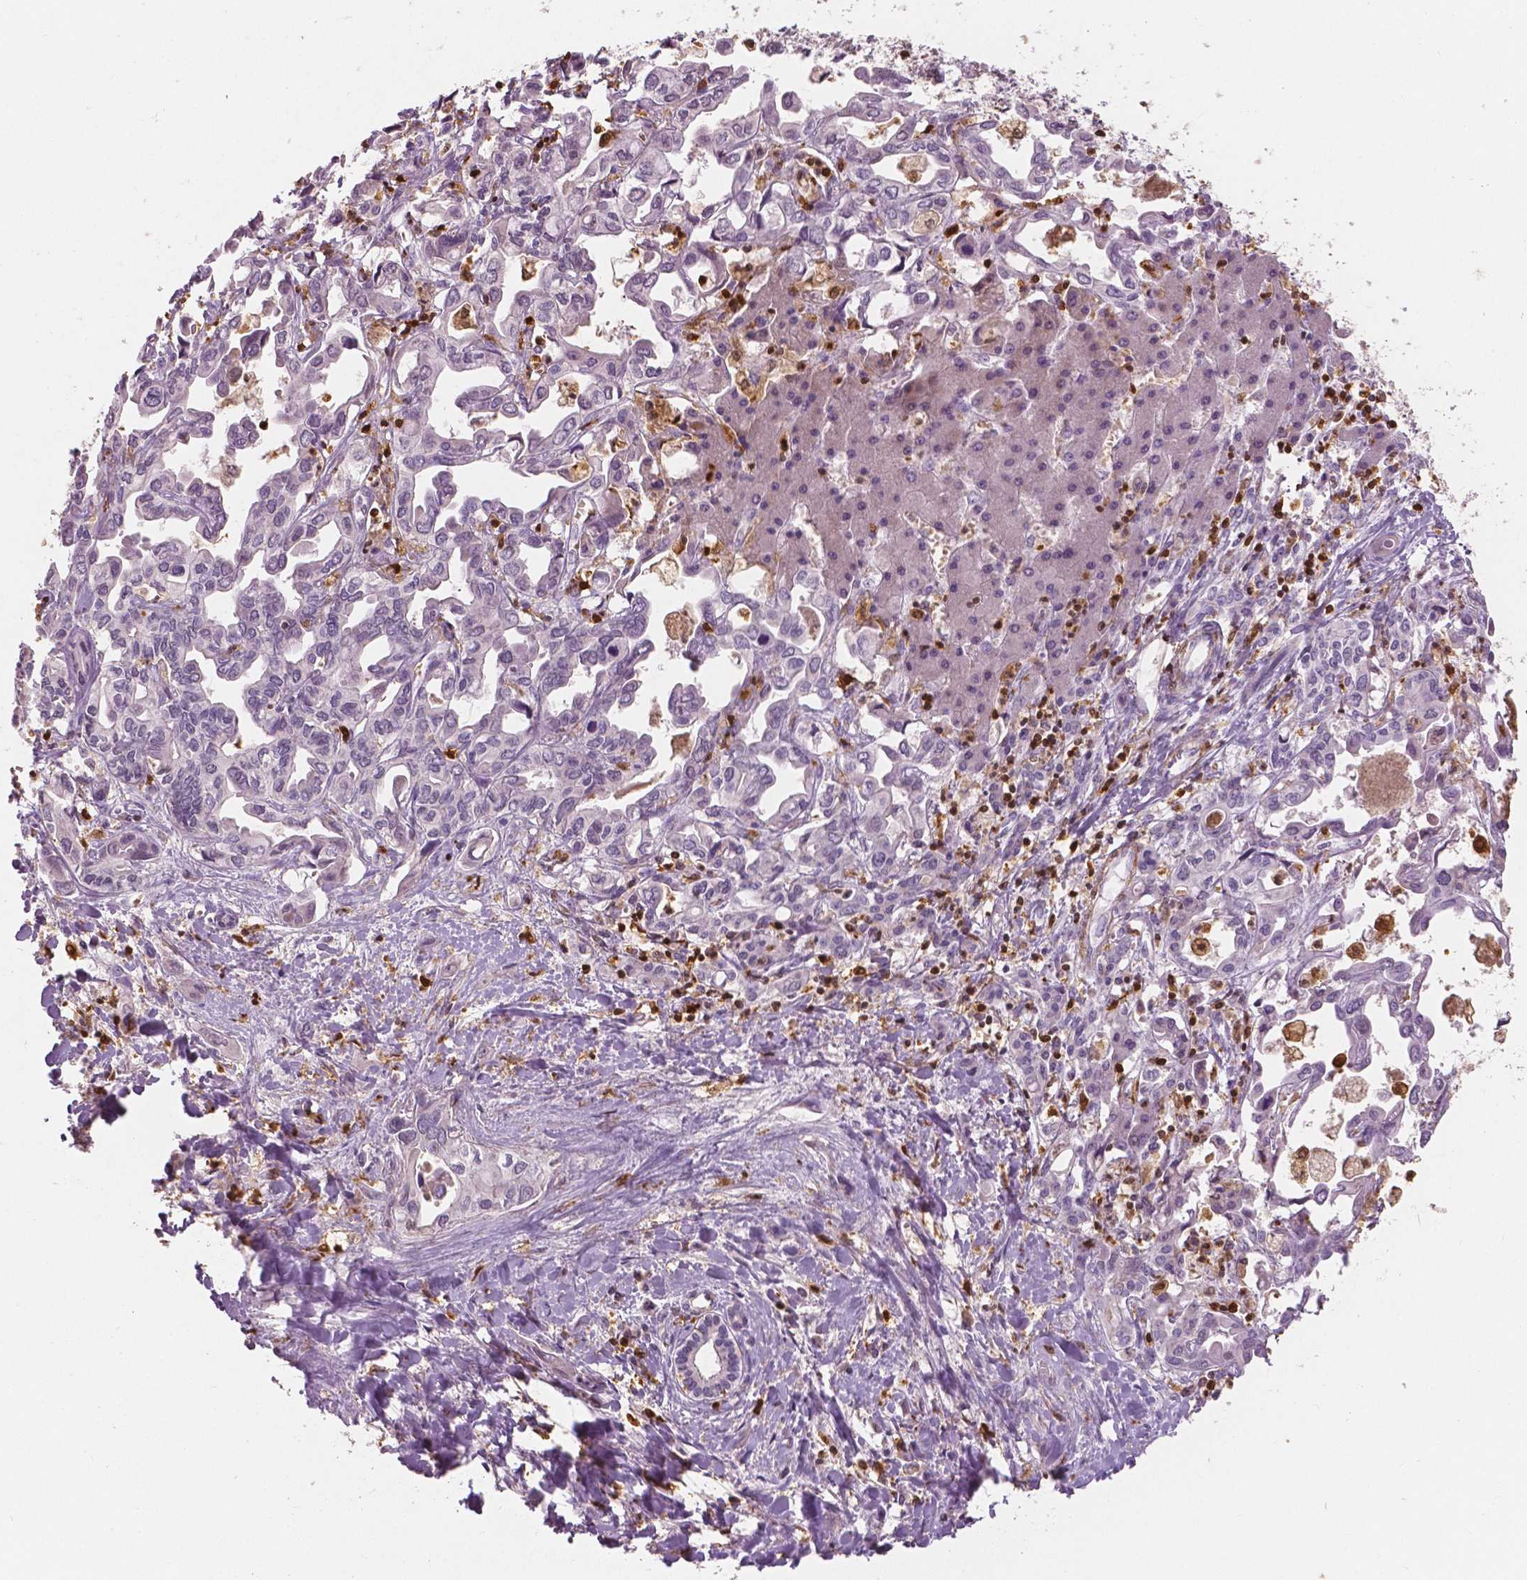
{"staining": {"intensity": "negative", "quantity": "none", "location": "none"}, "tissue": "liver cancer", "cell_type": "Tumor cells", "image_type": "cancer", "snomed": [{"axis": "morphology", "description": "Cholangiocarcinoma"}, {"axis": "topography", "description": "Liver"}], "caption": "Liver cancer (cholangiocarcinoma) was stained to show a protein in brown. There is no significant positivity in tumor cells.", "gene": "S100A4", "patient": {"sex": "female", "age": 64}}